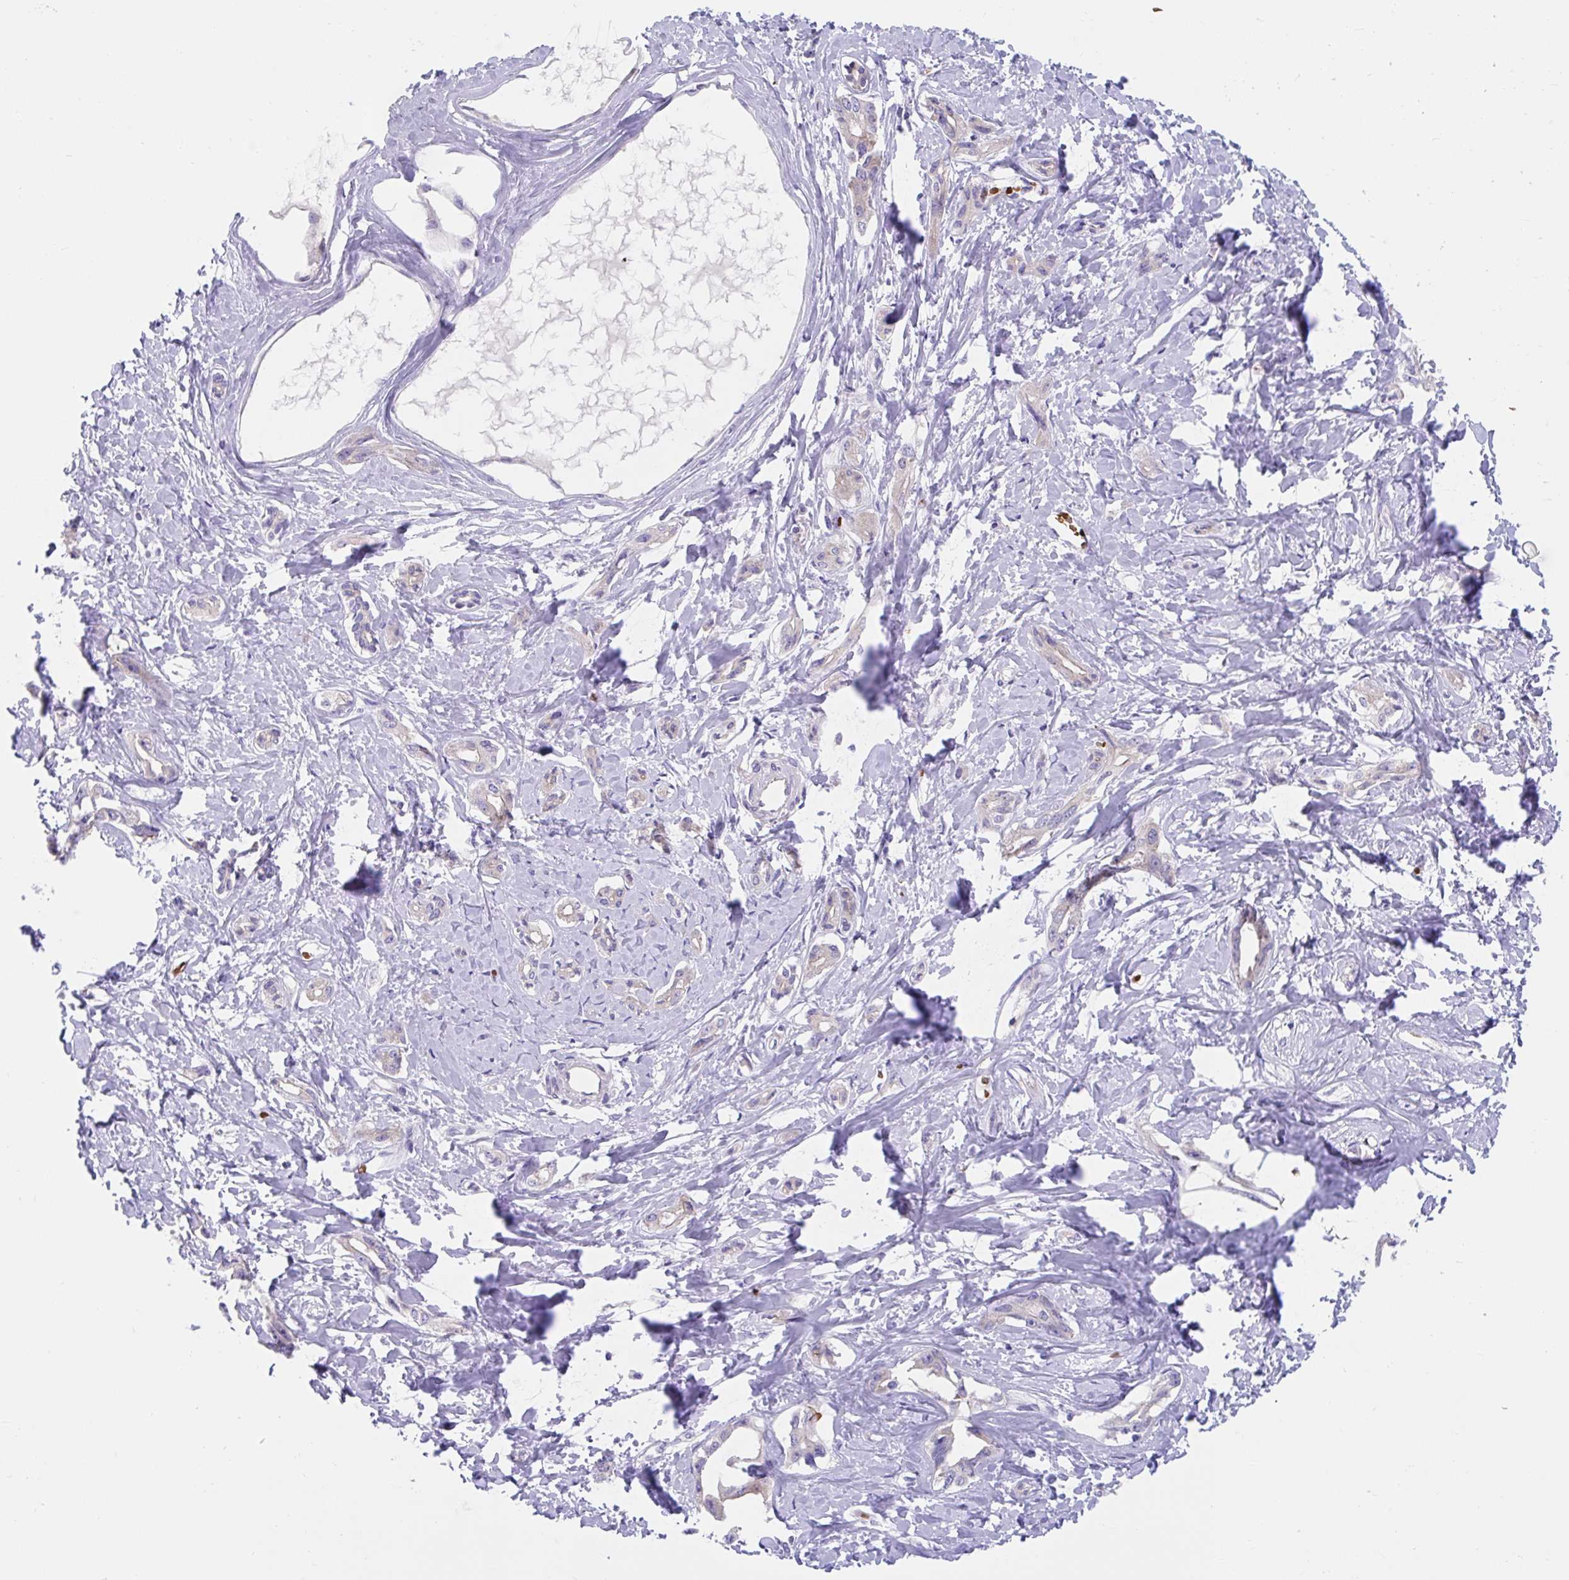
{"staining": {"intensity": "negative", "quantity": "none", "location": "none"}, "tissue": "liver cancer", "cell_type": "Tumor cells", "image_type": "cancer", "snomed": [{"axis": "morphology", "description": "Cholangiocarcinoma"}, {"axis": "topography", "description": "Liver"}], "caption": "Tumor cells are negative for protein expression in human liver cancer (cholangiocarcinoma).", "gene": "TTC30B", "patient": {"sex": "male", "age": 59}}